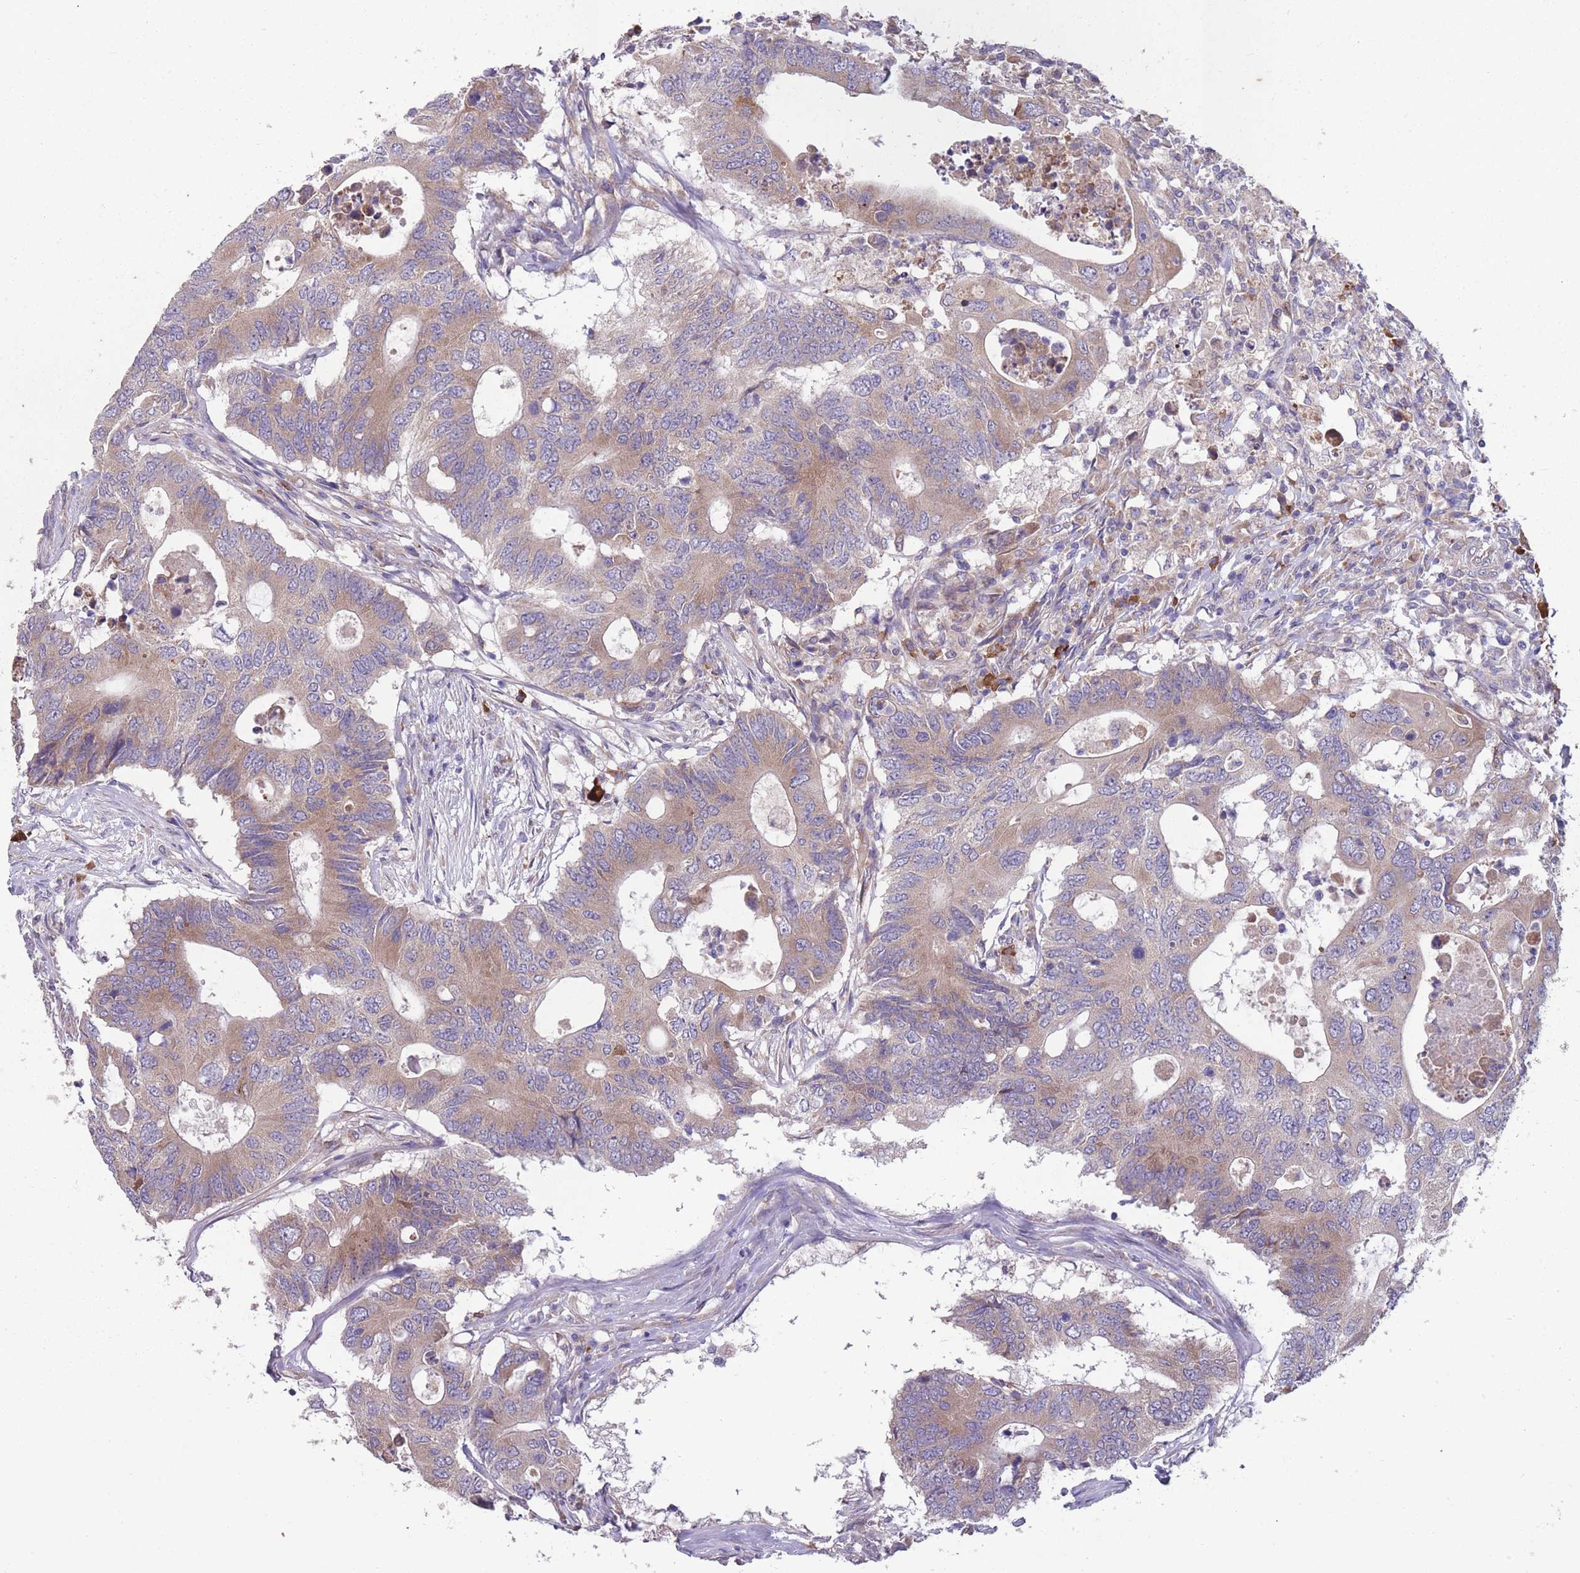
{"staining": {"intensity": "moderate", "quantity": ">75%", "location": "cytoplasmic/membranous"}, "tissue": "colorectal cancer", "cell_type": "Tumor cells", "image_type": "cancer", "snomed": [{"axis": "morphology", "description": "Adenocarcinoma, NOS"}, {"axis": "topography", "description": "Colon"}], "caption": "Human colorectal cancer stained for a protein (brown) demonstrates moderate cytoplasmic/membranous positive positivity in approximately >75% of tumor cells.", "gene": "STIM2", "patient": {"sex": "male", "age": 71}}